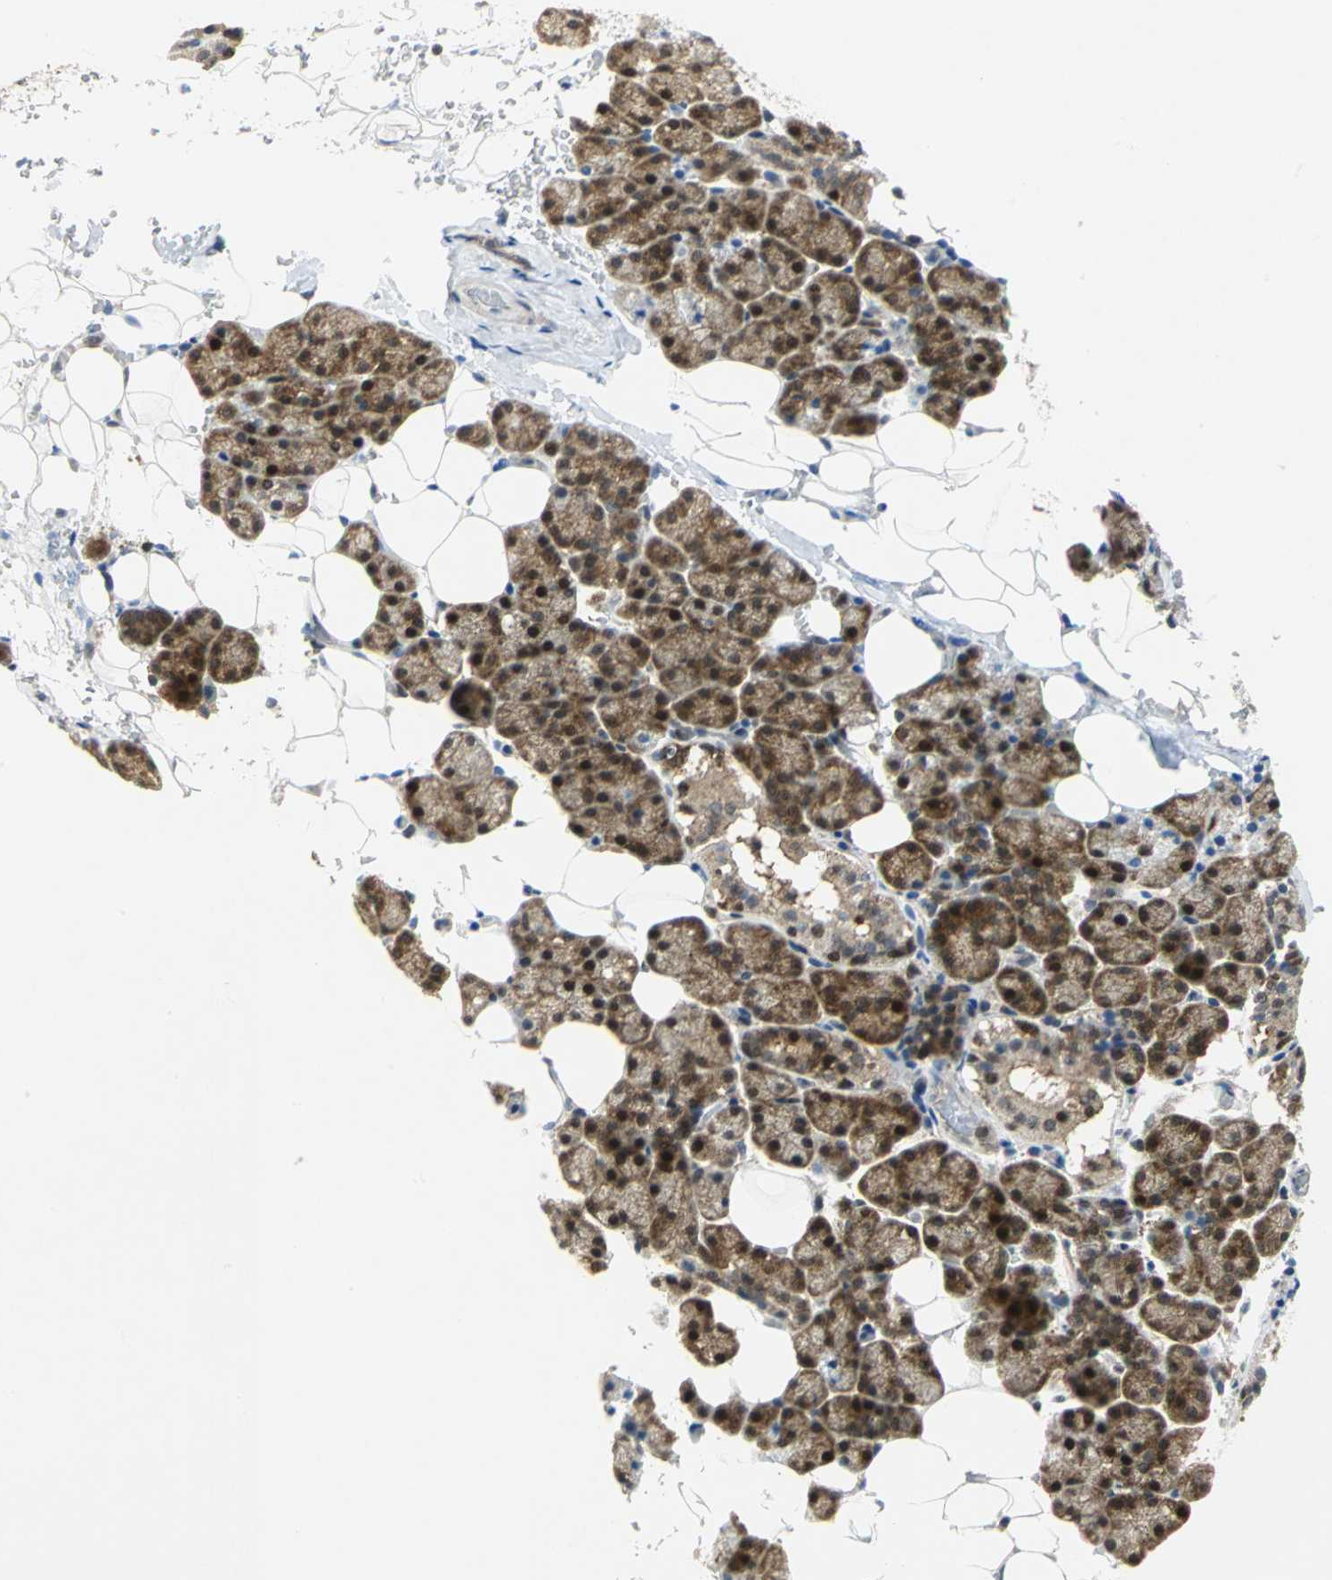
{"staining": {"intensity": "moderate", "quantity": ">75%", "location": "cytoplasmic/membranous,nuclear"}, "tissue": "salivary gland", "cell_type": "Glandular cells", "image_type": "normal", "snomed": [{"axis": "morphology", "description": "Normal tissue, NOS"}, {"axis": "topography", "description": "Lymph node"}, {"axis": "topography", "description": "Salivary gland"}], "caption": "Immunohistochemistry histopathology image of benign salivary gland: human salivary gland stained using immunohistochemistry (IHC) demonstrates medium levels of moderate protein expression localized specifically in the cytoplasmic/membranous,nuclear of glandular cells, appearing as a cytoplasmic/membranous,nuclear brown color.", "gene": "PPIA", "patient": {"sex": "male", "age": 8}}